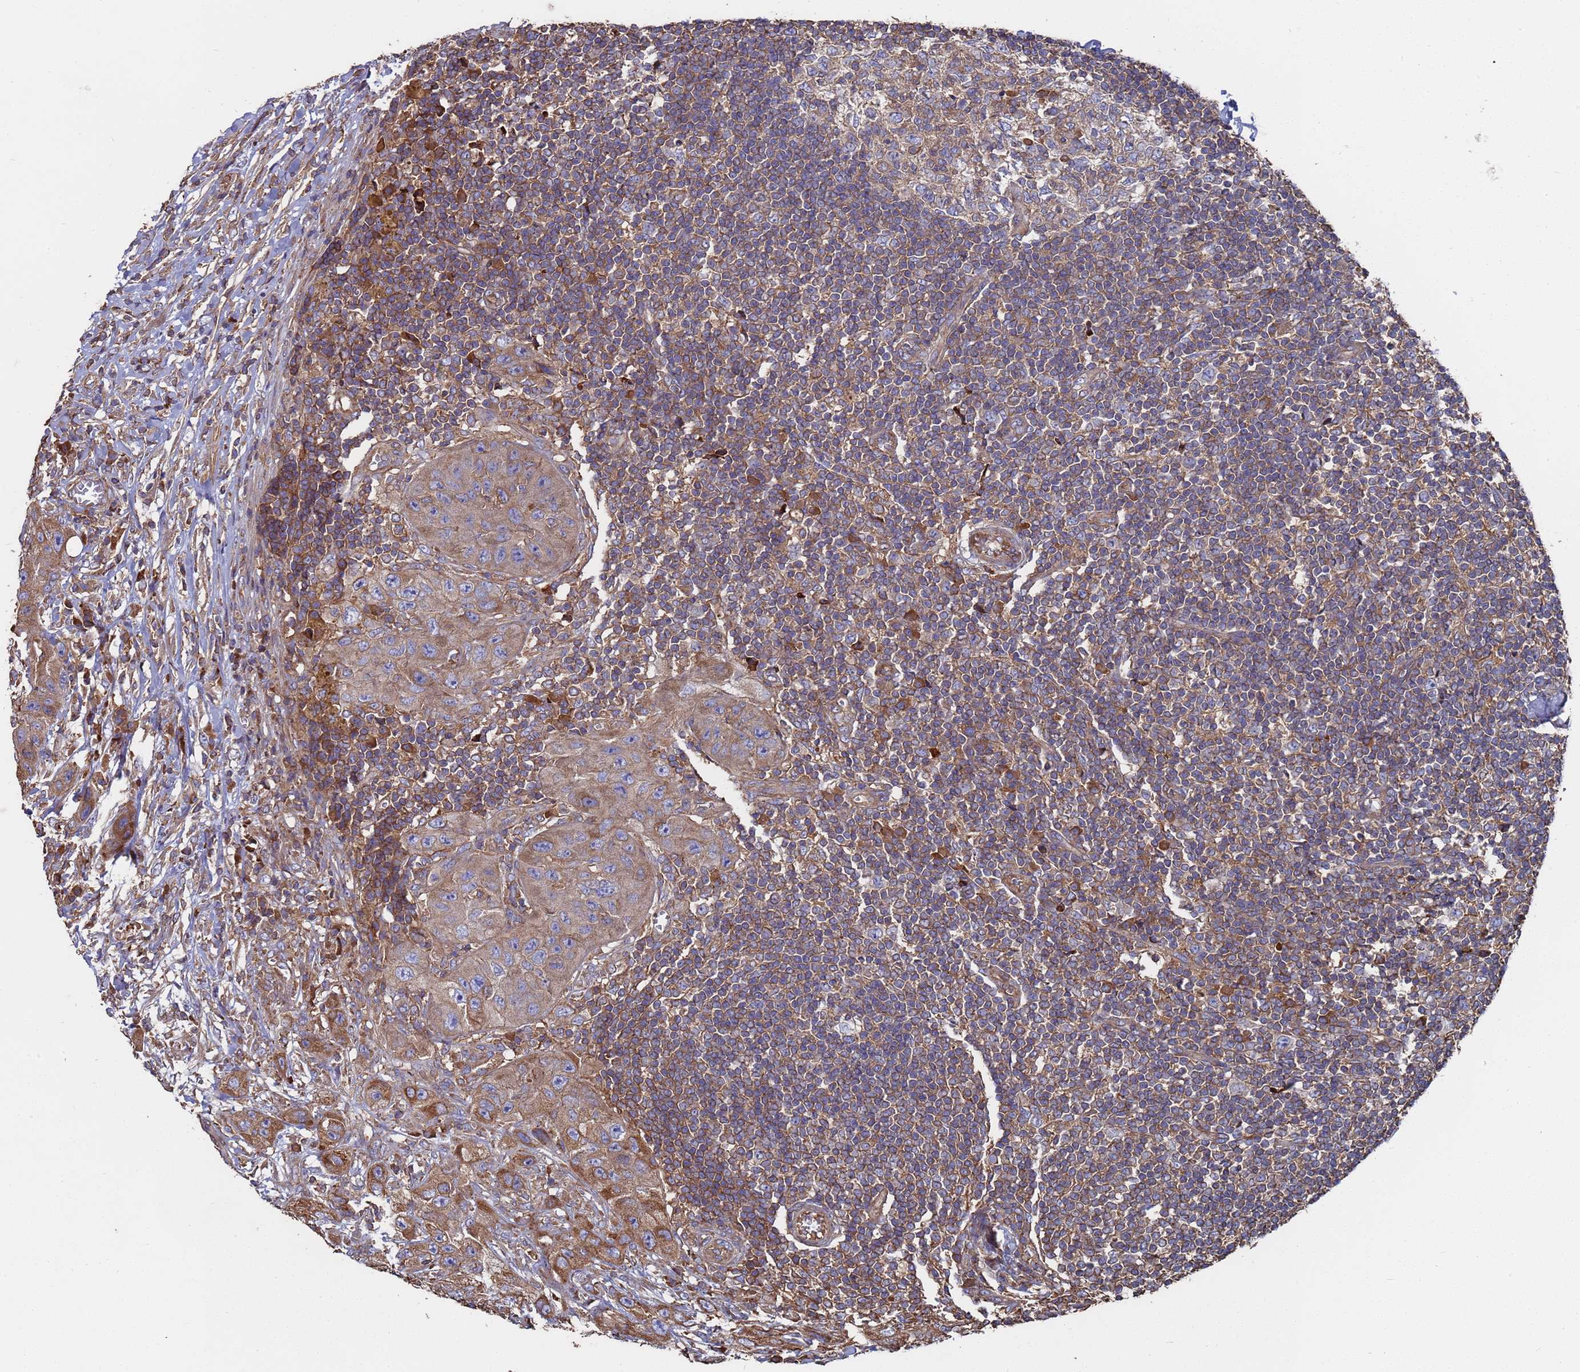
{"staining": {"intensity": "moderate", "quantity": "25%-75%", "location": "cytoplasmic/membranous"}, "tissue": "lymph node", "cell_type": "Germinal center cells", "image_type": "normal", "snomed": [{"axis": "morphology", "description": "Normal tissue, NOS"}, {"axis": "morphology", "description": "Squamous cell carcinoma, metastatic, NOS"}, {"axis": "topography", "description": "Lymph node"}], "caption": "A photomicrograph of lymph node stained for a protein demonstrates moderate cytoplasmic/membranous brown staining in germinal center cells.", "gene": "PYCR1", "patient": {"sex": "male", "age": 73}}